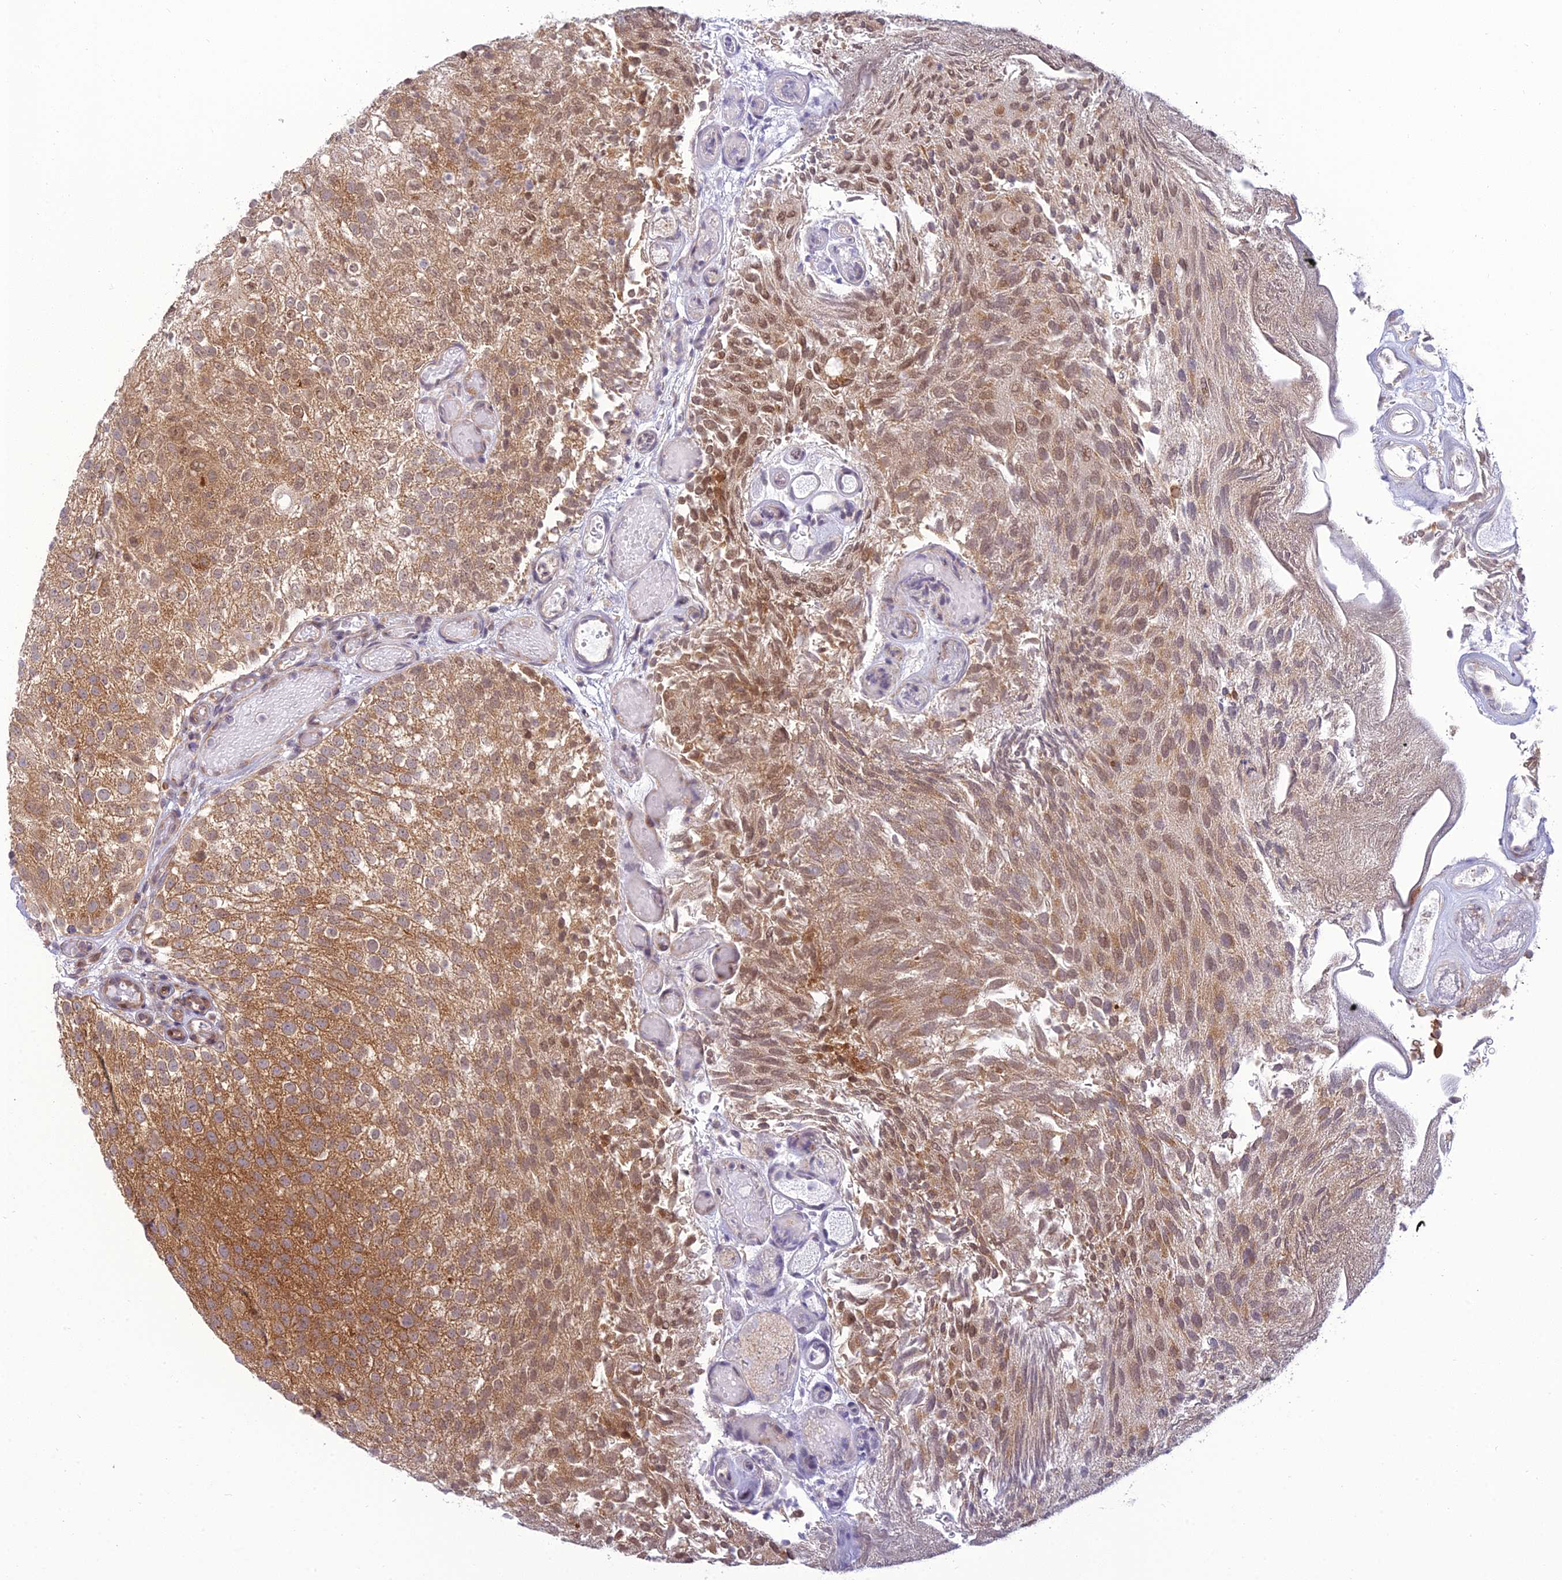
{"staining": {"intensity": "moderate", "quantity": ">75%", "location": "cytoplasmic/membranous,nuclear"}, "tissue": "urothelial cancer", "cell_type": "Tumor cells", "image_type": "cancer", "snomed": [{"axis": "morphology", "description": "Urothelial carcinoma, Low grade"}, {"axis": "topography", "description": "Urinary bladder"}], "caption": "A medium amount of moderate cytoplasmic/membranous and nuclear expression is present in approximately >75% of tumor cells in urothelial cancer tissue. The staining was performed using DAB (3,3'-diaminobenzidine) to visualize the protein expression in brown, while the nuclei were stained in blue with hematoxylin (Magnification: 20x).", "gene": "HOOK2", "patient": {"sex": "male", "age": 78}}